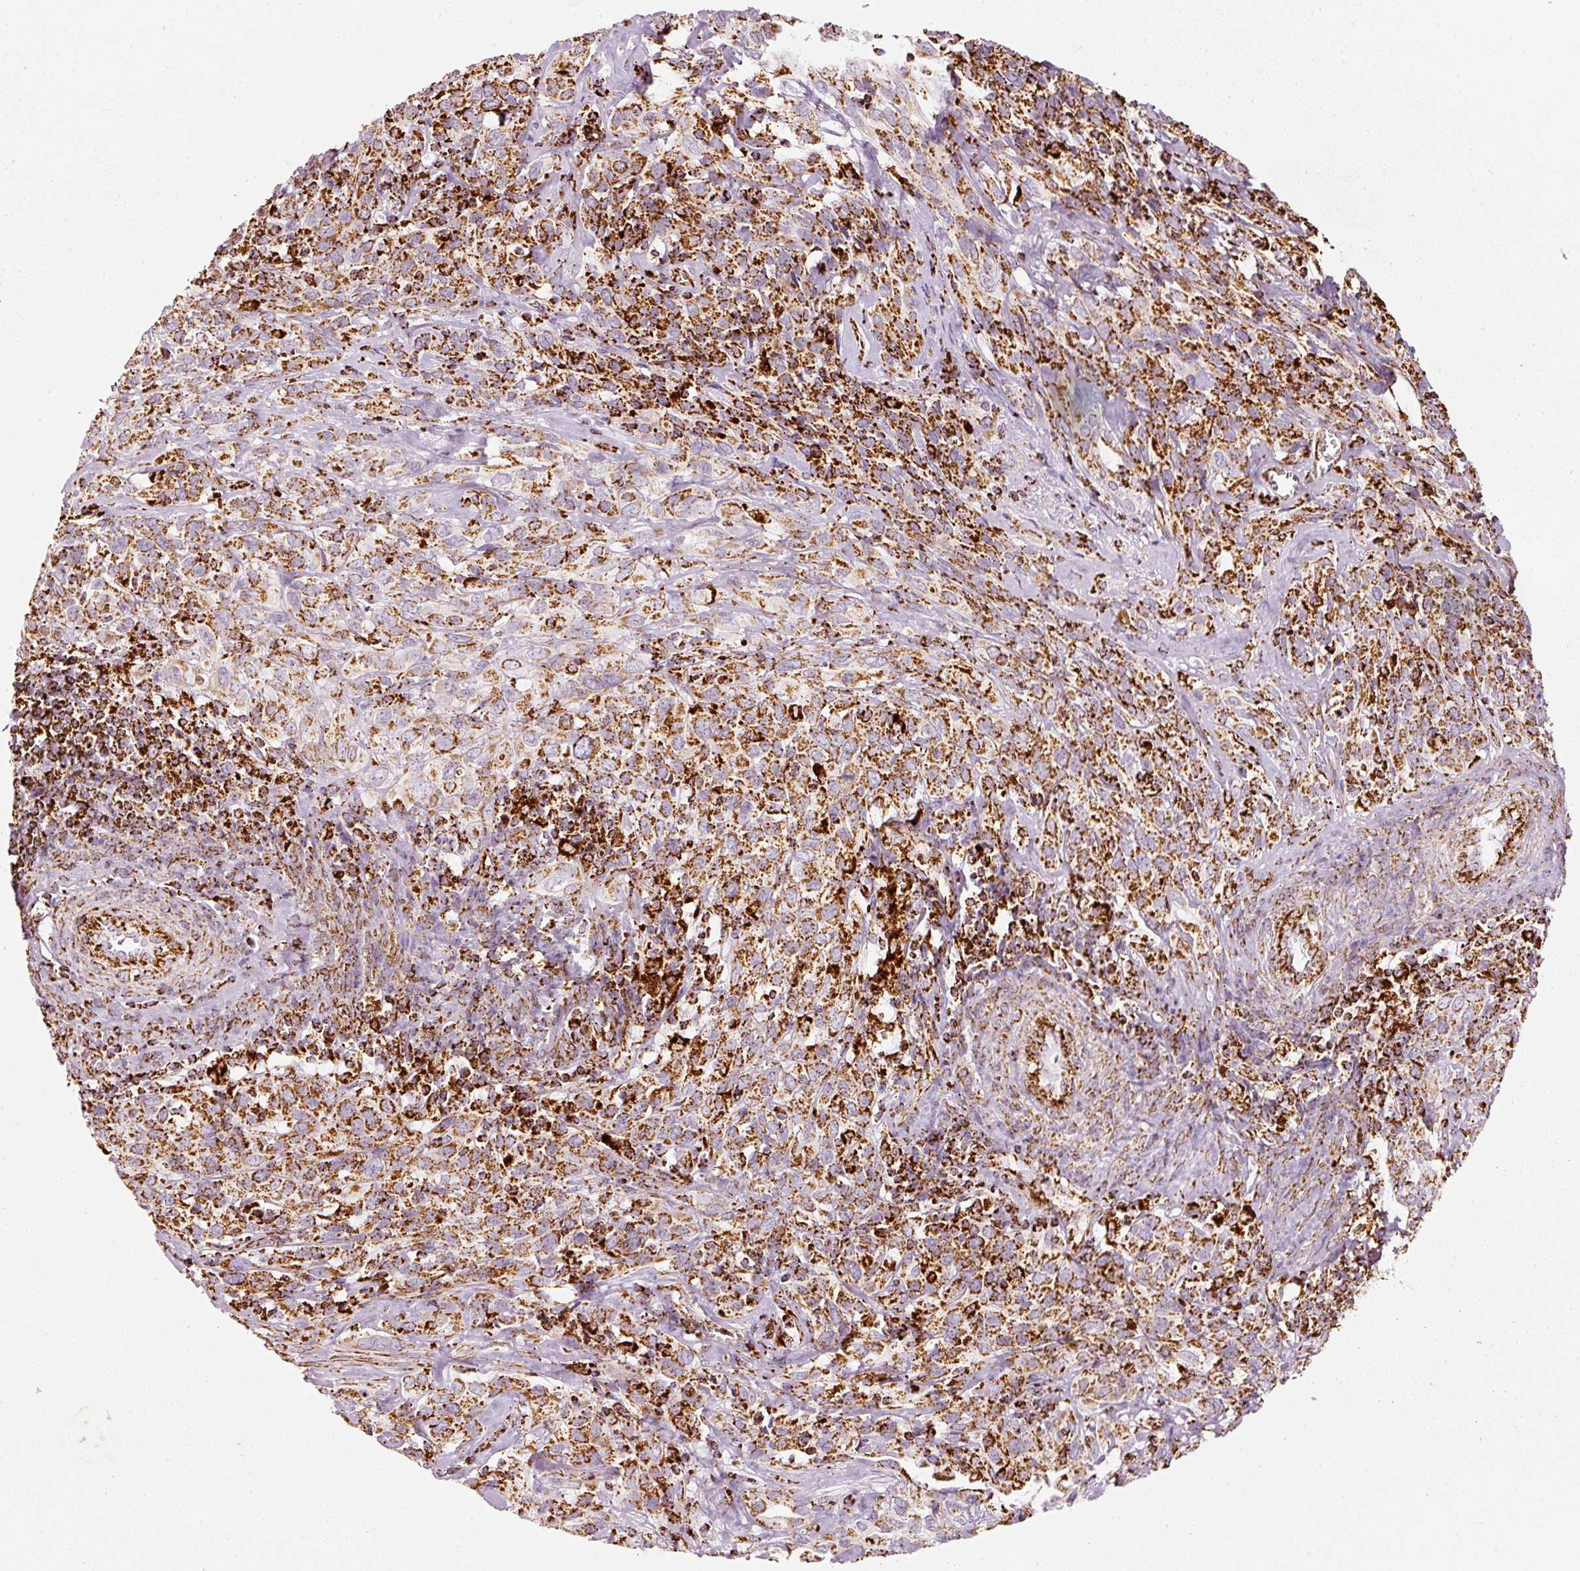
{"staining": {"intensity": "strong", "quantity": ">75%", "location": "cytoplasmic/membranous"}, "tissue": "cervical cancer", "cell_type": "Tumor cells", "image_type": "cancer", "snomed": [{"axis": "morphology", "description": "Normal tissue, NOS"}, {"axis": "morphology", "description": "Squamous cell carcinoma, NOS"}, {"axis": "topography", "description": "Cervix"}], "caption": "Strong cytoplasmic/membranous protein expression is present in about >75% of tumor cells in cervical squamous cell carcinoma.", "gene": "MT-CO2", "patient": {"sex": "female", "age": 51}}